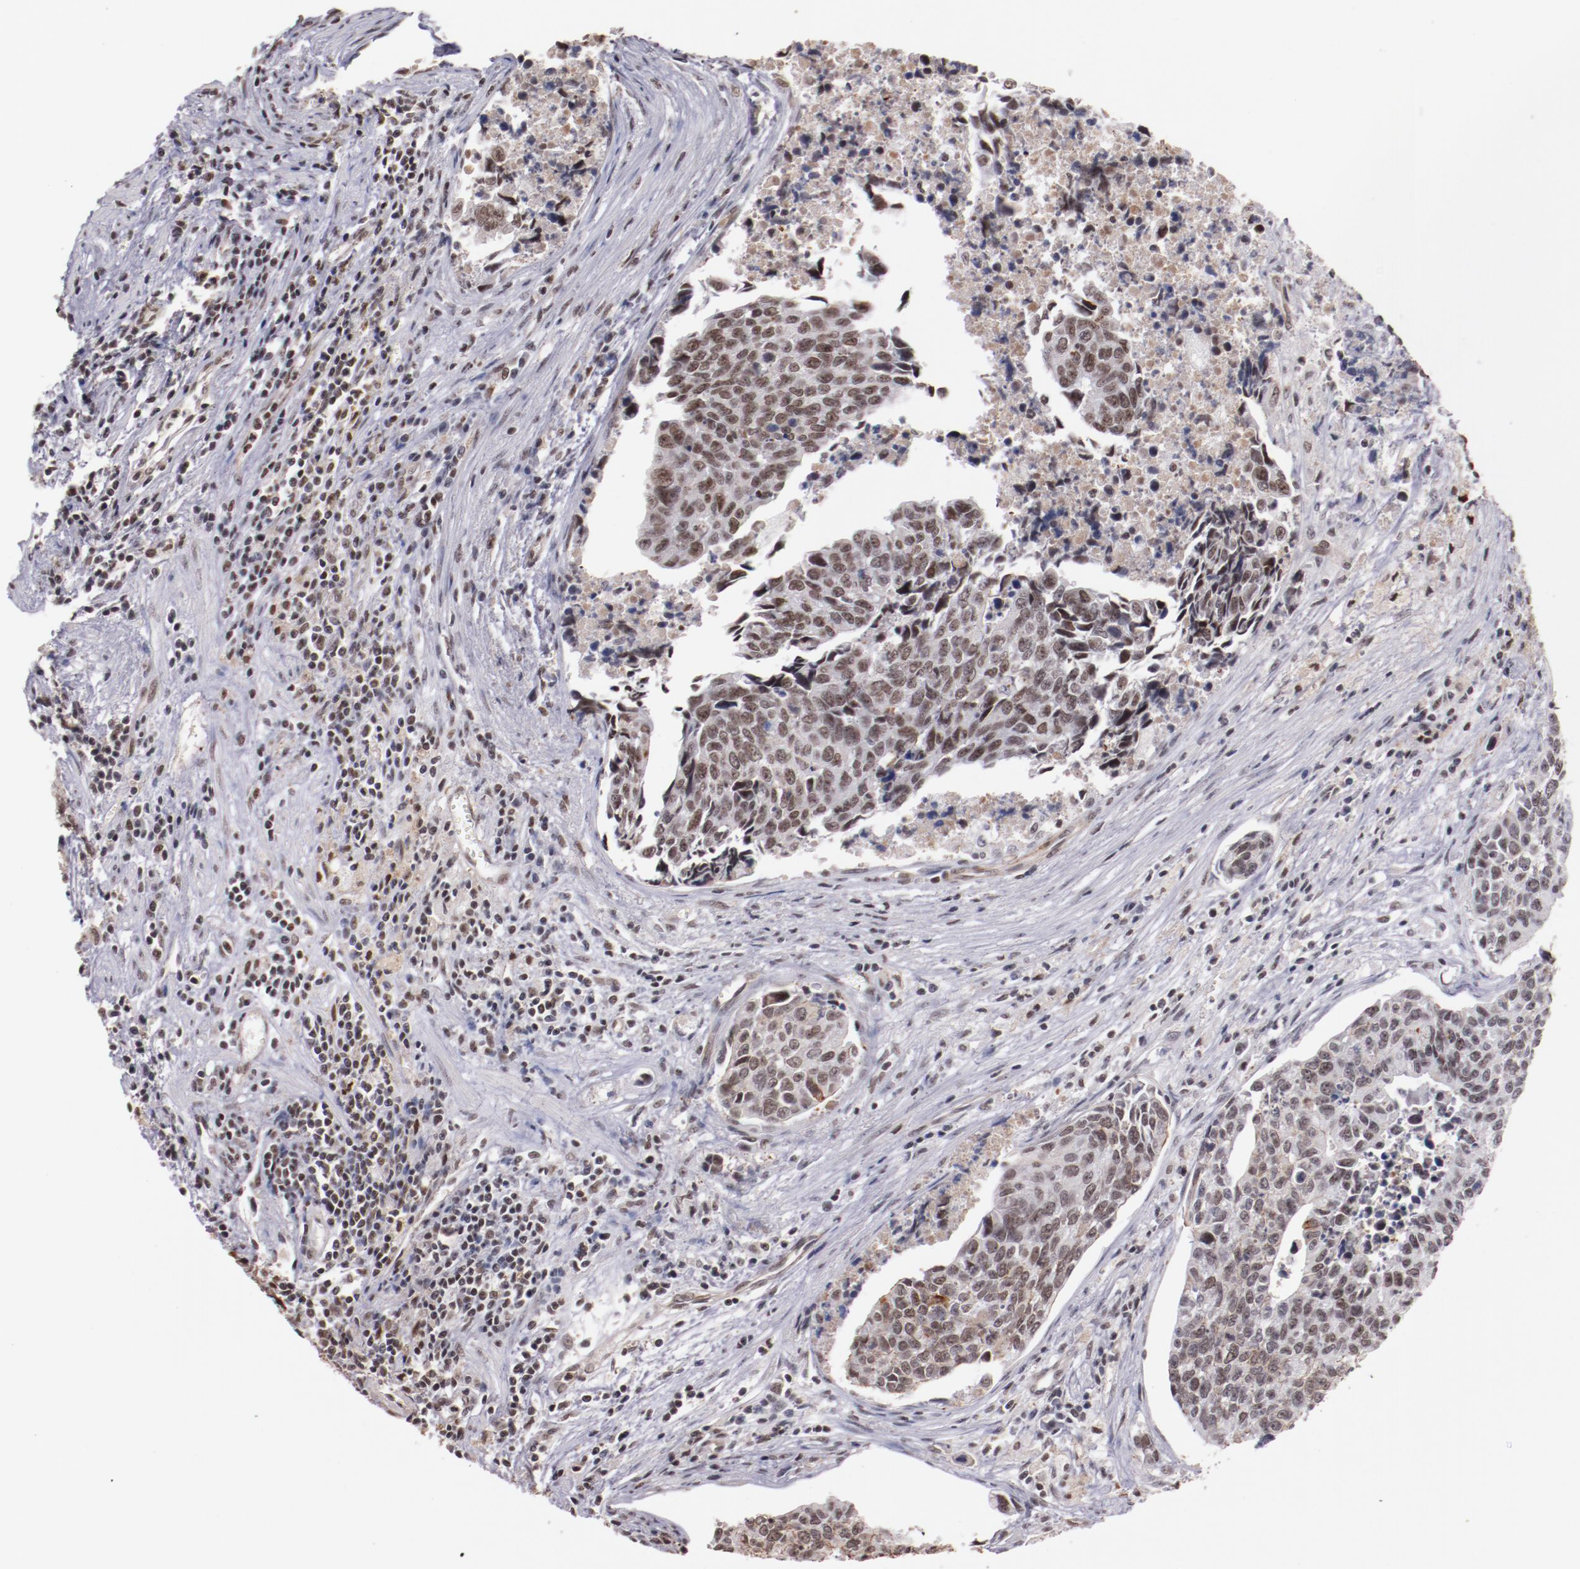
{"staining": {"intensity": "weak", "quantity": "25%-75%", "location": "nuclear"}, "tissue": "urothelial cancer", "cell_type": "Tumor cells", "image_type": "cancer", "snomed": [{"axis": "morphology", "description": "Urothelial carcinoma, High grade"}, {"axis": "topography", "description": "Urinary bladder"}], "caption": "High-grade urothelial carcinoma stained with a brown dye reveals weak nuclear positive staining in about 25%-75% of tumor cells.", "gene": "STAG2", "patient": {"sex": "male", "age": 81}}